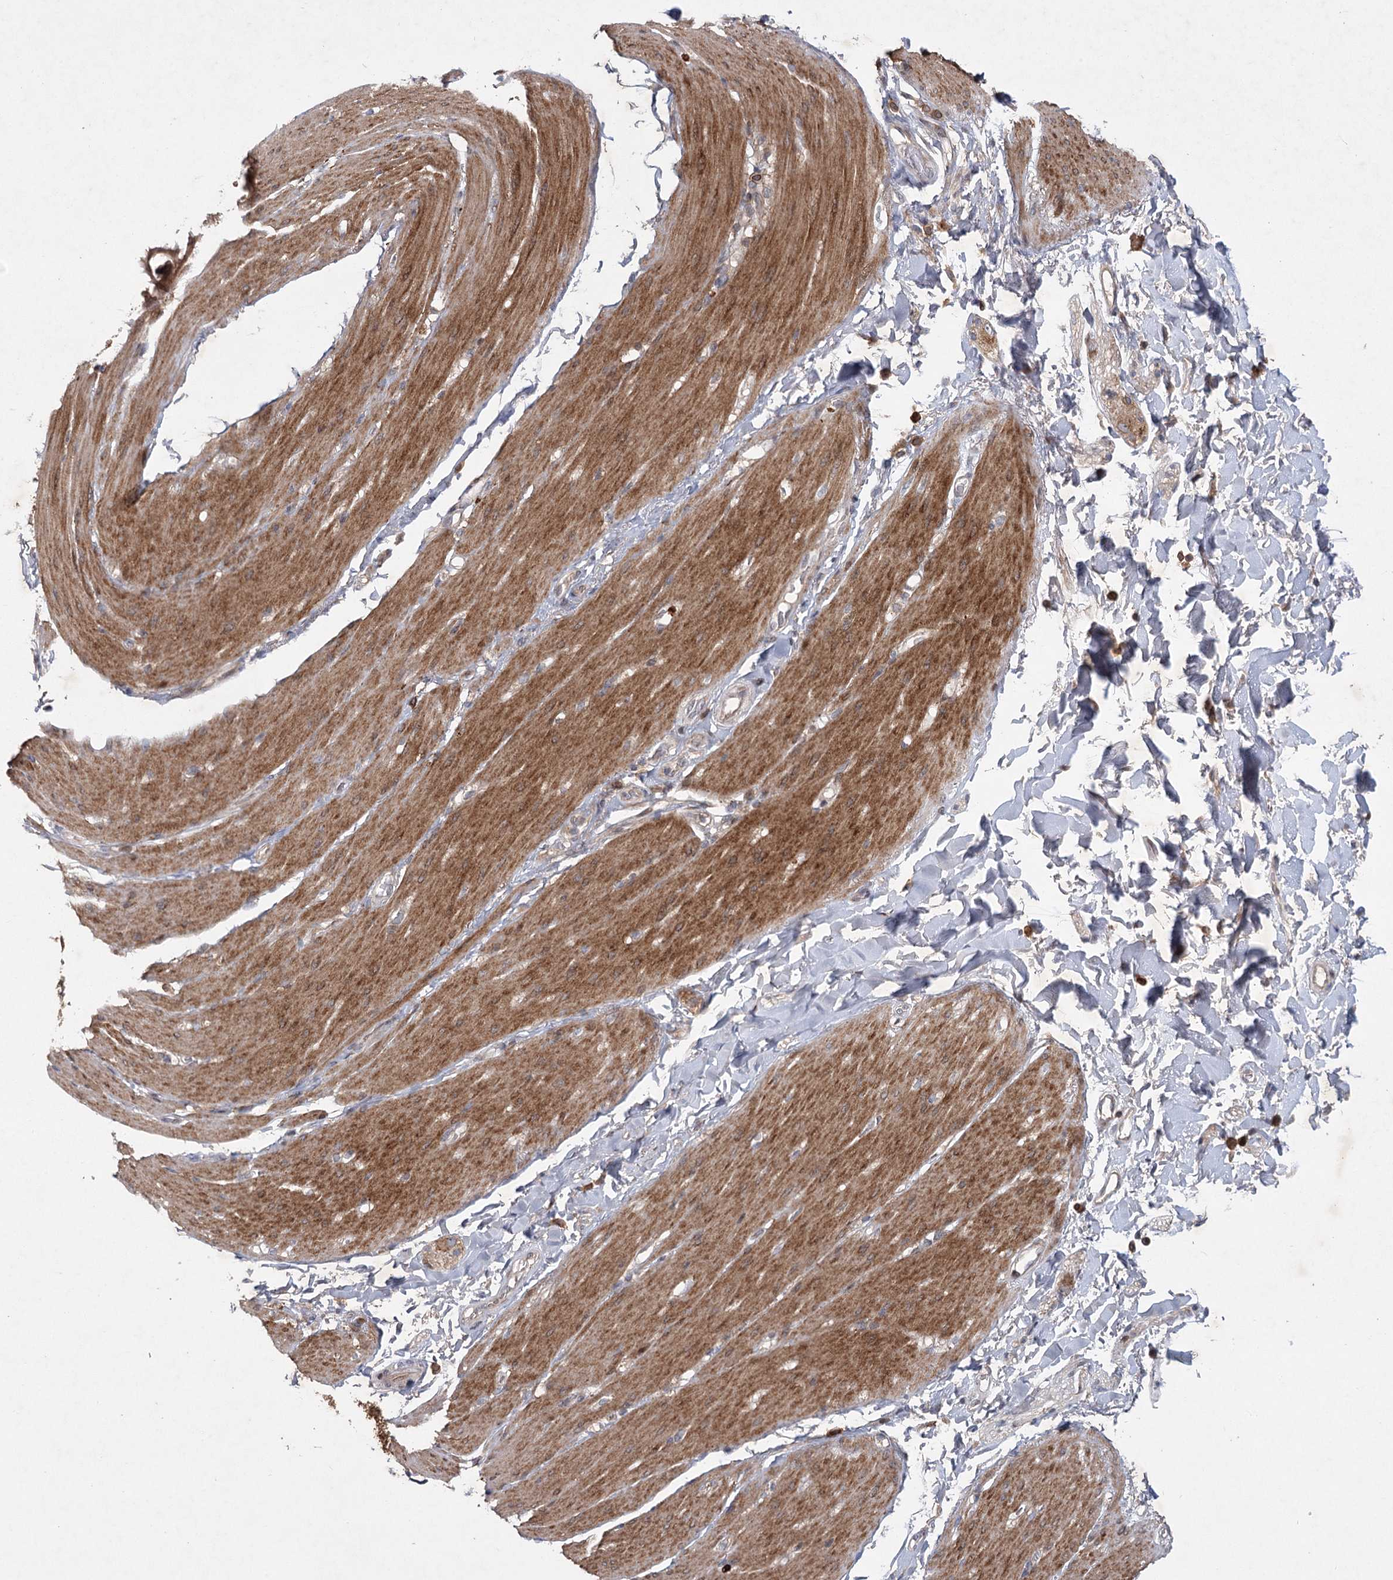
{"staining": {"intensity": "moderate", "quantity": "25%-75%", "location": "cytoplasmic/membranous"}, "tissue": "smooth muscle", "cell_type": "Smooth muscle cells", "image_type": "normal", "snomed": [{"axis": "morphology", "description": "Normal tissue, NOS"}, {"axis": "topography", "description": "Smooth muscle"}, {"axis": "topography", "description": "Small intestine"}], "caption": "High-magnification brightfield microscopy of benign smooth muscle stained with DAB (3,3'-diaminobenzidine) (brown) and counterstained with hematoxylin (blue). smooth muscle cells exhibit moderate cytoplasmic/membranous positivity is present in about25%-75% of cells. Using DAB (brown) and hematoxylin (blue) stains, captured at high magnification using brightfield microscopy.", "gene": "MAP3K13", "patient": {"sex": "female", "age": 84}}